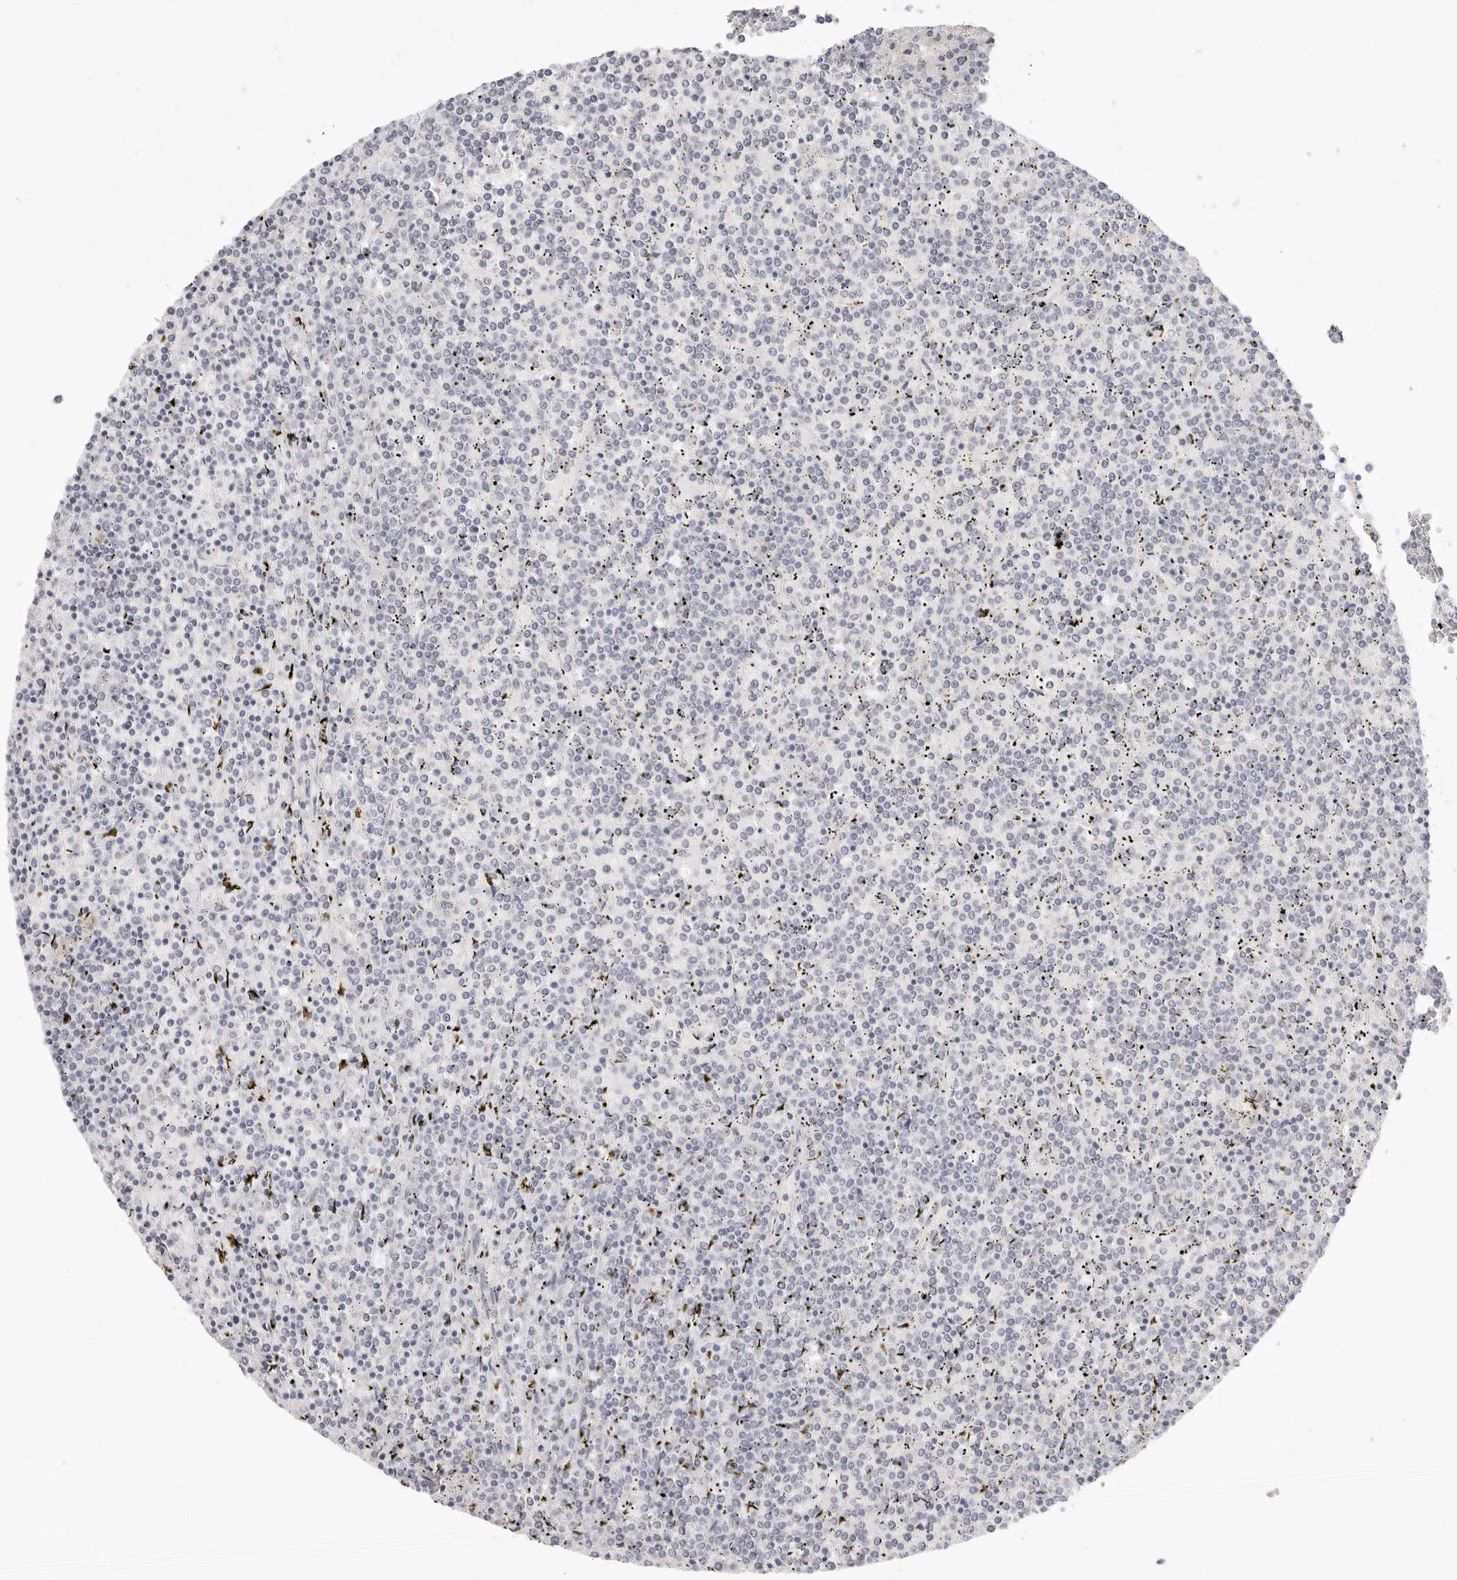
{"staining": {"intensity": "negative", "quantity": "none", "location": "none"}, "tissue": "lymphoma", "cell_type": "Tumor cells", "image_type": "cancer", "snomed": [{"axis": "morphology", "description": "Malignant lymphoma, non-Hodgkin's type, Low grade"}, {"axis": "topography", "description": "Spleen"}], "caption": "Histopathology image shows no significant protein positivity in tumor cells of low-grade malignant lymphoma, non-Hodgkin's type. Brightfield microscopy of IHC stained with DAB (brown) and hematoxylin (blue), captured at high magnification.", "gene": "KLK11", "patient": {"sex": "female", "age": 19}}